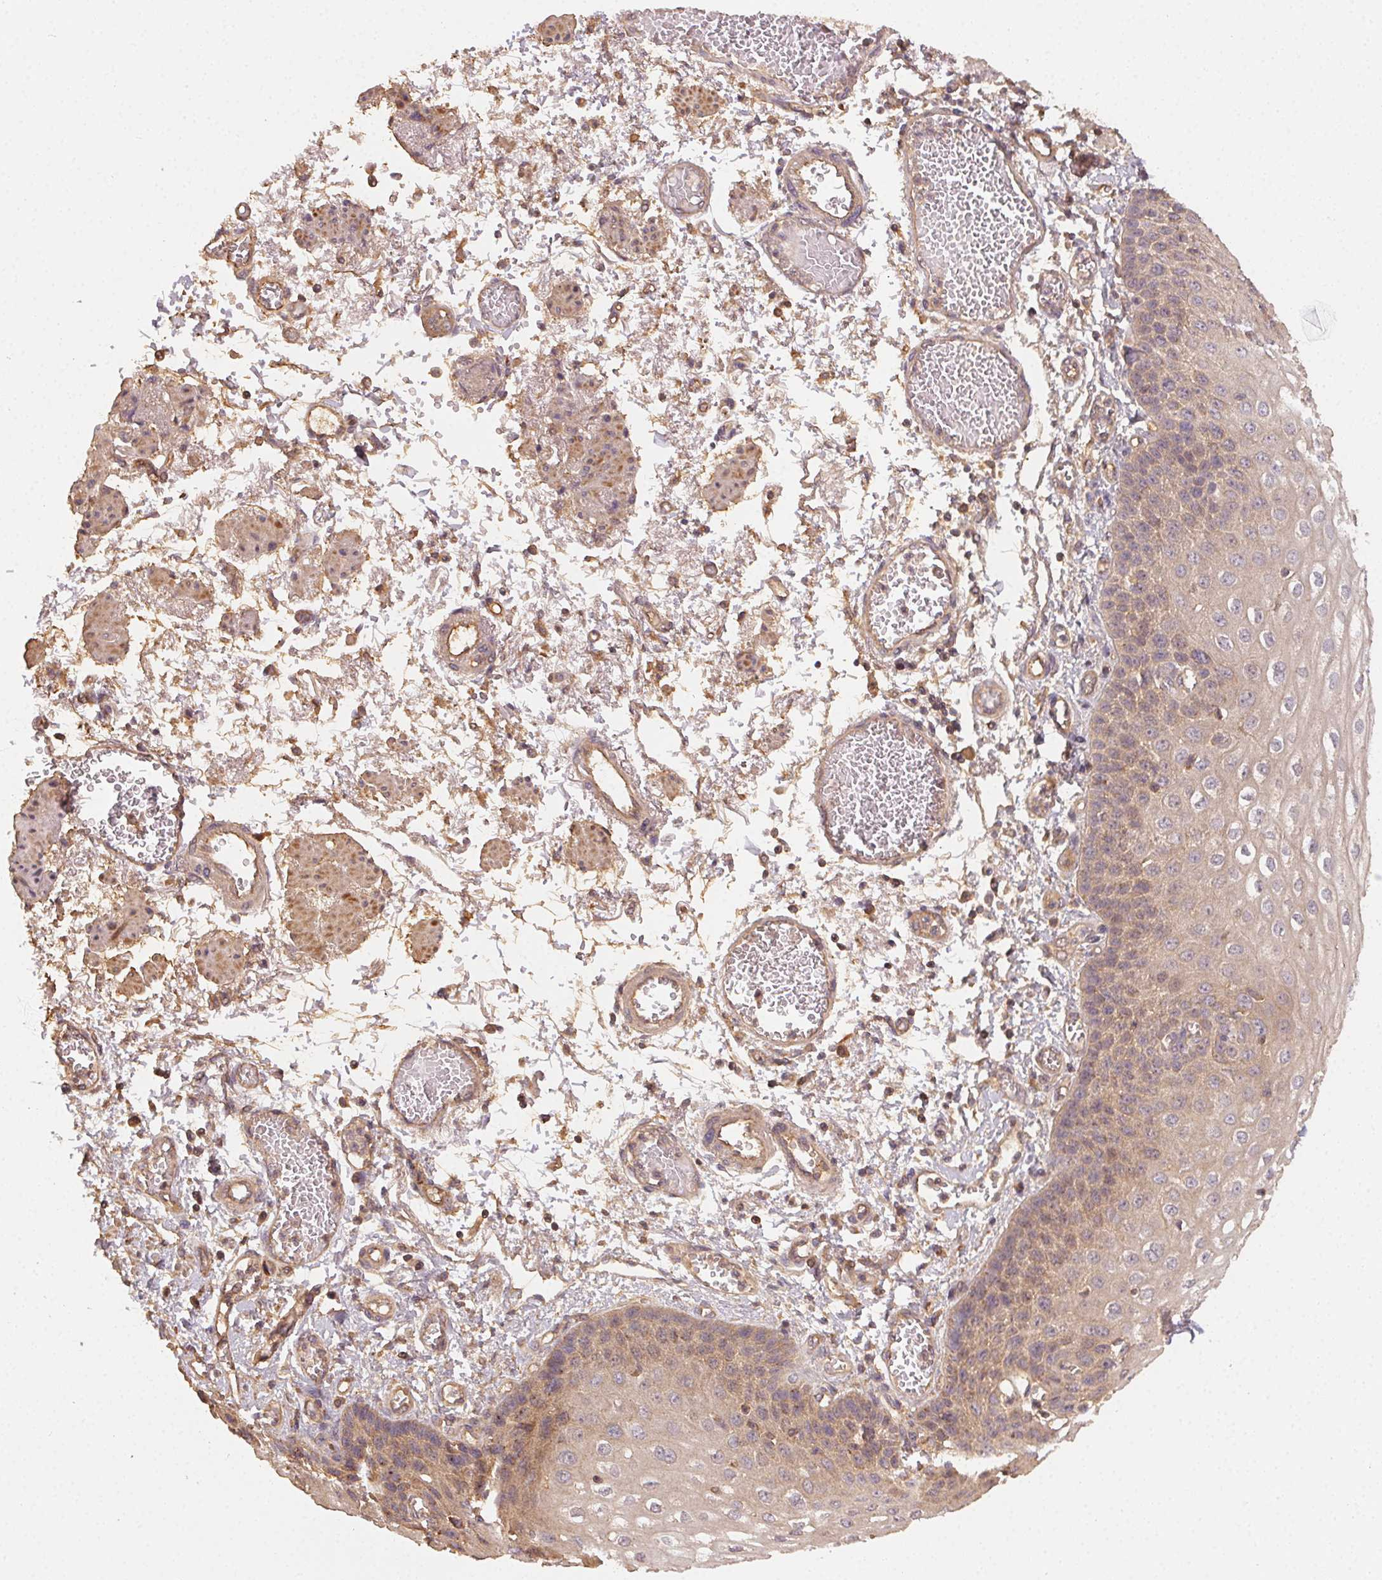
{"staining": {"intensity": "weak", "quantity": ">75%", "location": "cytoplasmic/membranous"}, "tissue": "esophagus", "cell_type": "Squamous epithelial cells", "image_type": "normal", "snomed": [{"axis": "morphology", "description": "Normal tissue, NOS"}, {"axis": "morphology", "description": "Adenocarcinoma, NOS"}, {"axis": "topography", "description": "Esophagus"}], "caption": "Esophagus was stained to show a protein in brown. There is low levels of weak cytoplasmic/membranous positivity in approximately >75% of squamous epithelial cells.", "gene": "RALA", "patient": {"sex": "male", "age": 81}}